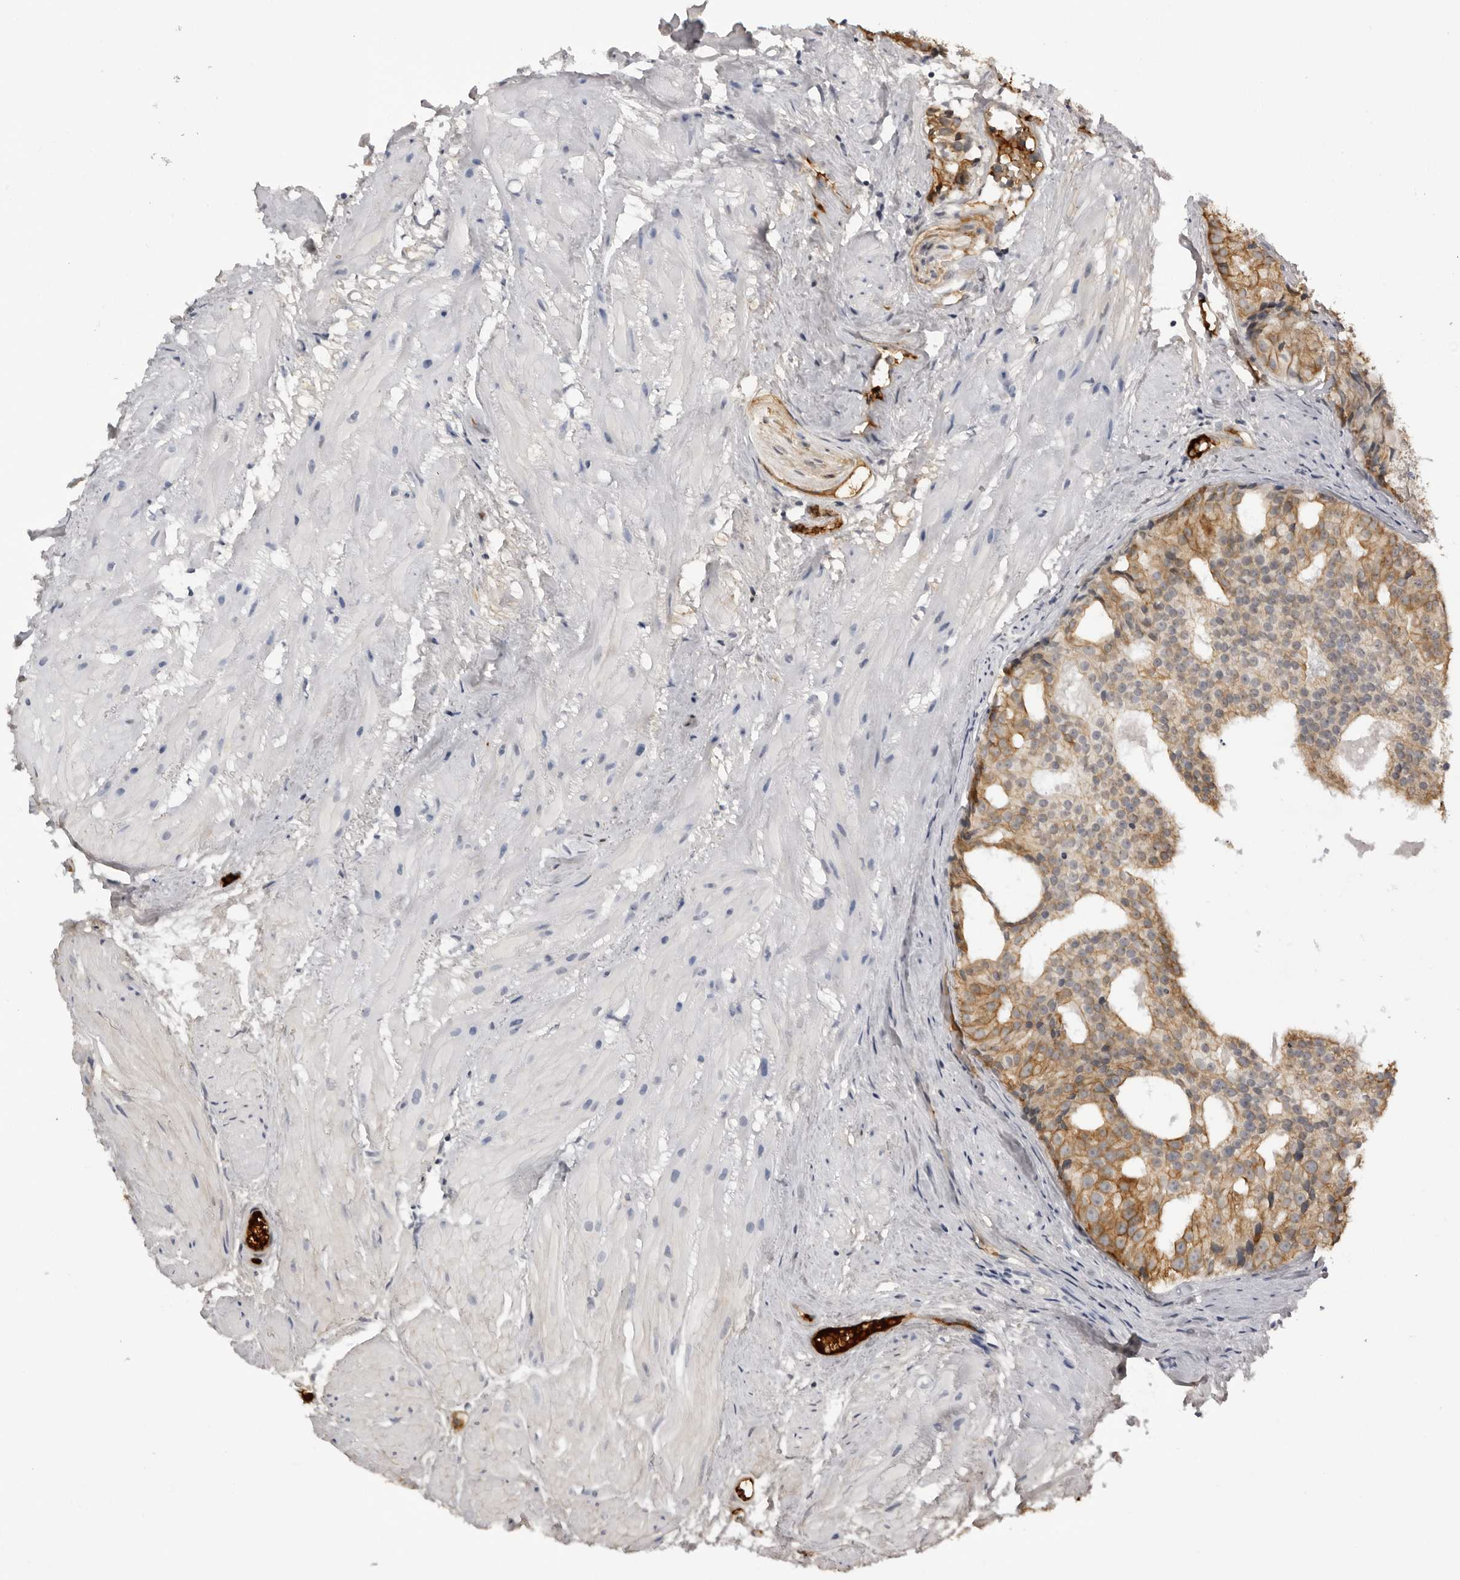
{"staining": {"intensity": "moderate", "quantity": ">75%", "location": "cytoplasmic/membranous"}, "tissue": "prostate cancer", "cell_type": "Tumor cells", "image_type": "cancer", "snomed": [{"axis": "morphology", "description": "Adenocarcinoma, Low grade"}, {"axis": "topography", "description": "Prostate"}], "caption": "High-power microscopy captured an immunohistochemistry (IHC) photomicrograph of prostate adenocarcinoma (low-grade), revealing moderate cytoplasmic/membranous expression in approximately >75% of tumor cells.", "gene": "SERPINF2", "patient": {"sex": "male", "age": 88}}